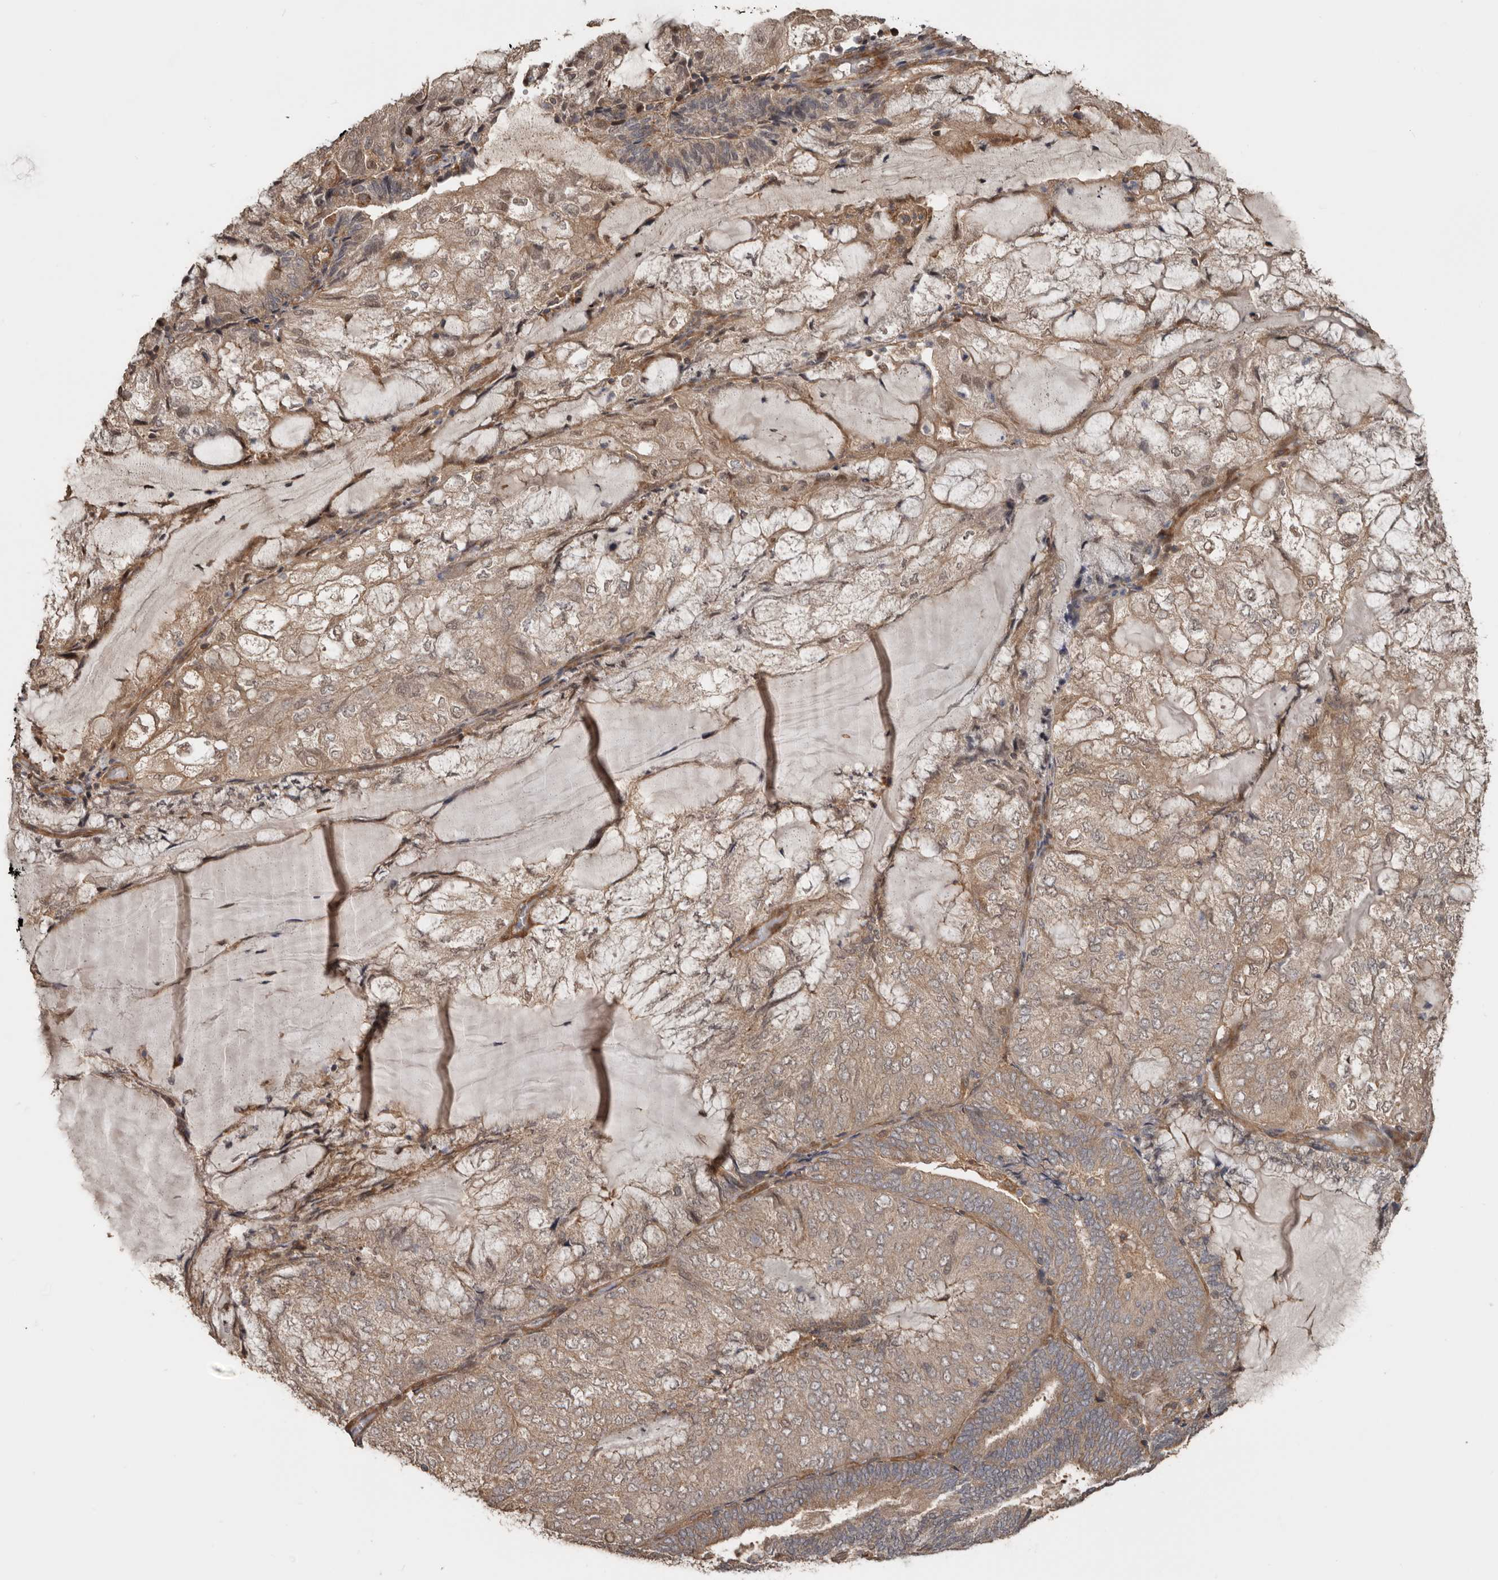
{"staining": {"intensity": "weak", "quantity": ">75%", "location": "cytoplasmic/membranous"}, "tissue": "endometrial cancer", "cell_type": "Tumor cells", "image_type": "cancer", "snomed": [{"axis": "morphology", "description": "Adenocarcinoma, NOS"}, {"axis": "topography", "description": "Endometrium"}], "caption": "The micrograph shows staining of endometrial adenocarcinoma, revealing weak cytoplasmic/membranous protein positivity (brown color) within tumor cells.", "gene": "EXOC3L1", "patient": {"sex": "female", "age": 81}}